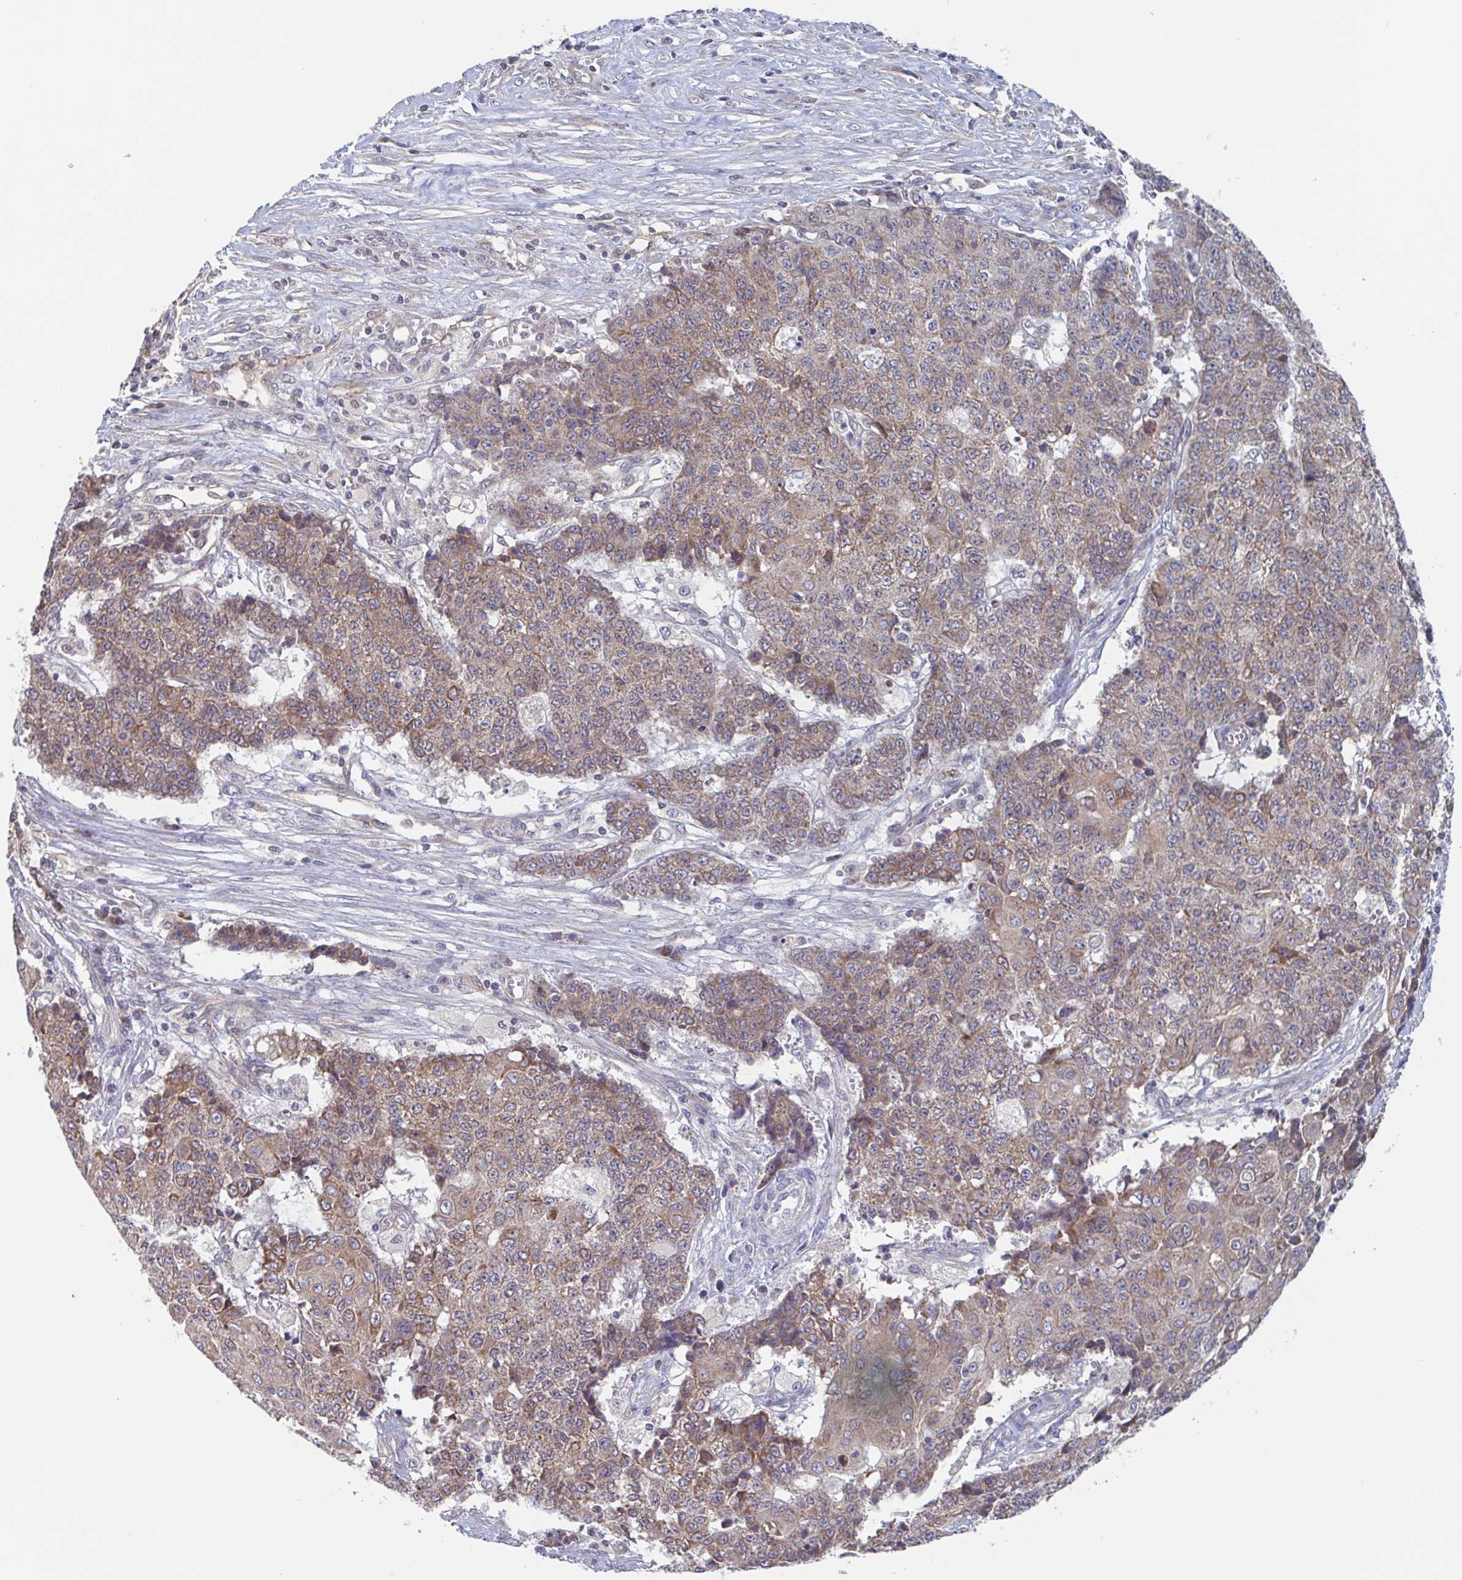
{"staining": {"intensity": "moderate", "quantity": ">75%", "location": "cytoplasmic/membranous"}, "tissue": "ovarian cancer", "cell_type": "Tumor cells", "image_type": "cancer", "snomed": [{"axis": "morphology", "description": "Carcinoma, endometroid"}, {"axis": "topography", "description": "Ovary"}], "caption": "Moderate cytoplasmic/membranous protein positivity is identified in about >75% of tumor cells in endometroid carcinoma (ovarian). (Stains: DAB in brown, nuclei in blue, Microscopy: brightfield microscopy at high magnification).", "gene": "SURF1", "patient": {"sex": "female", "age": 42}}